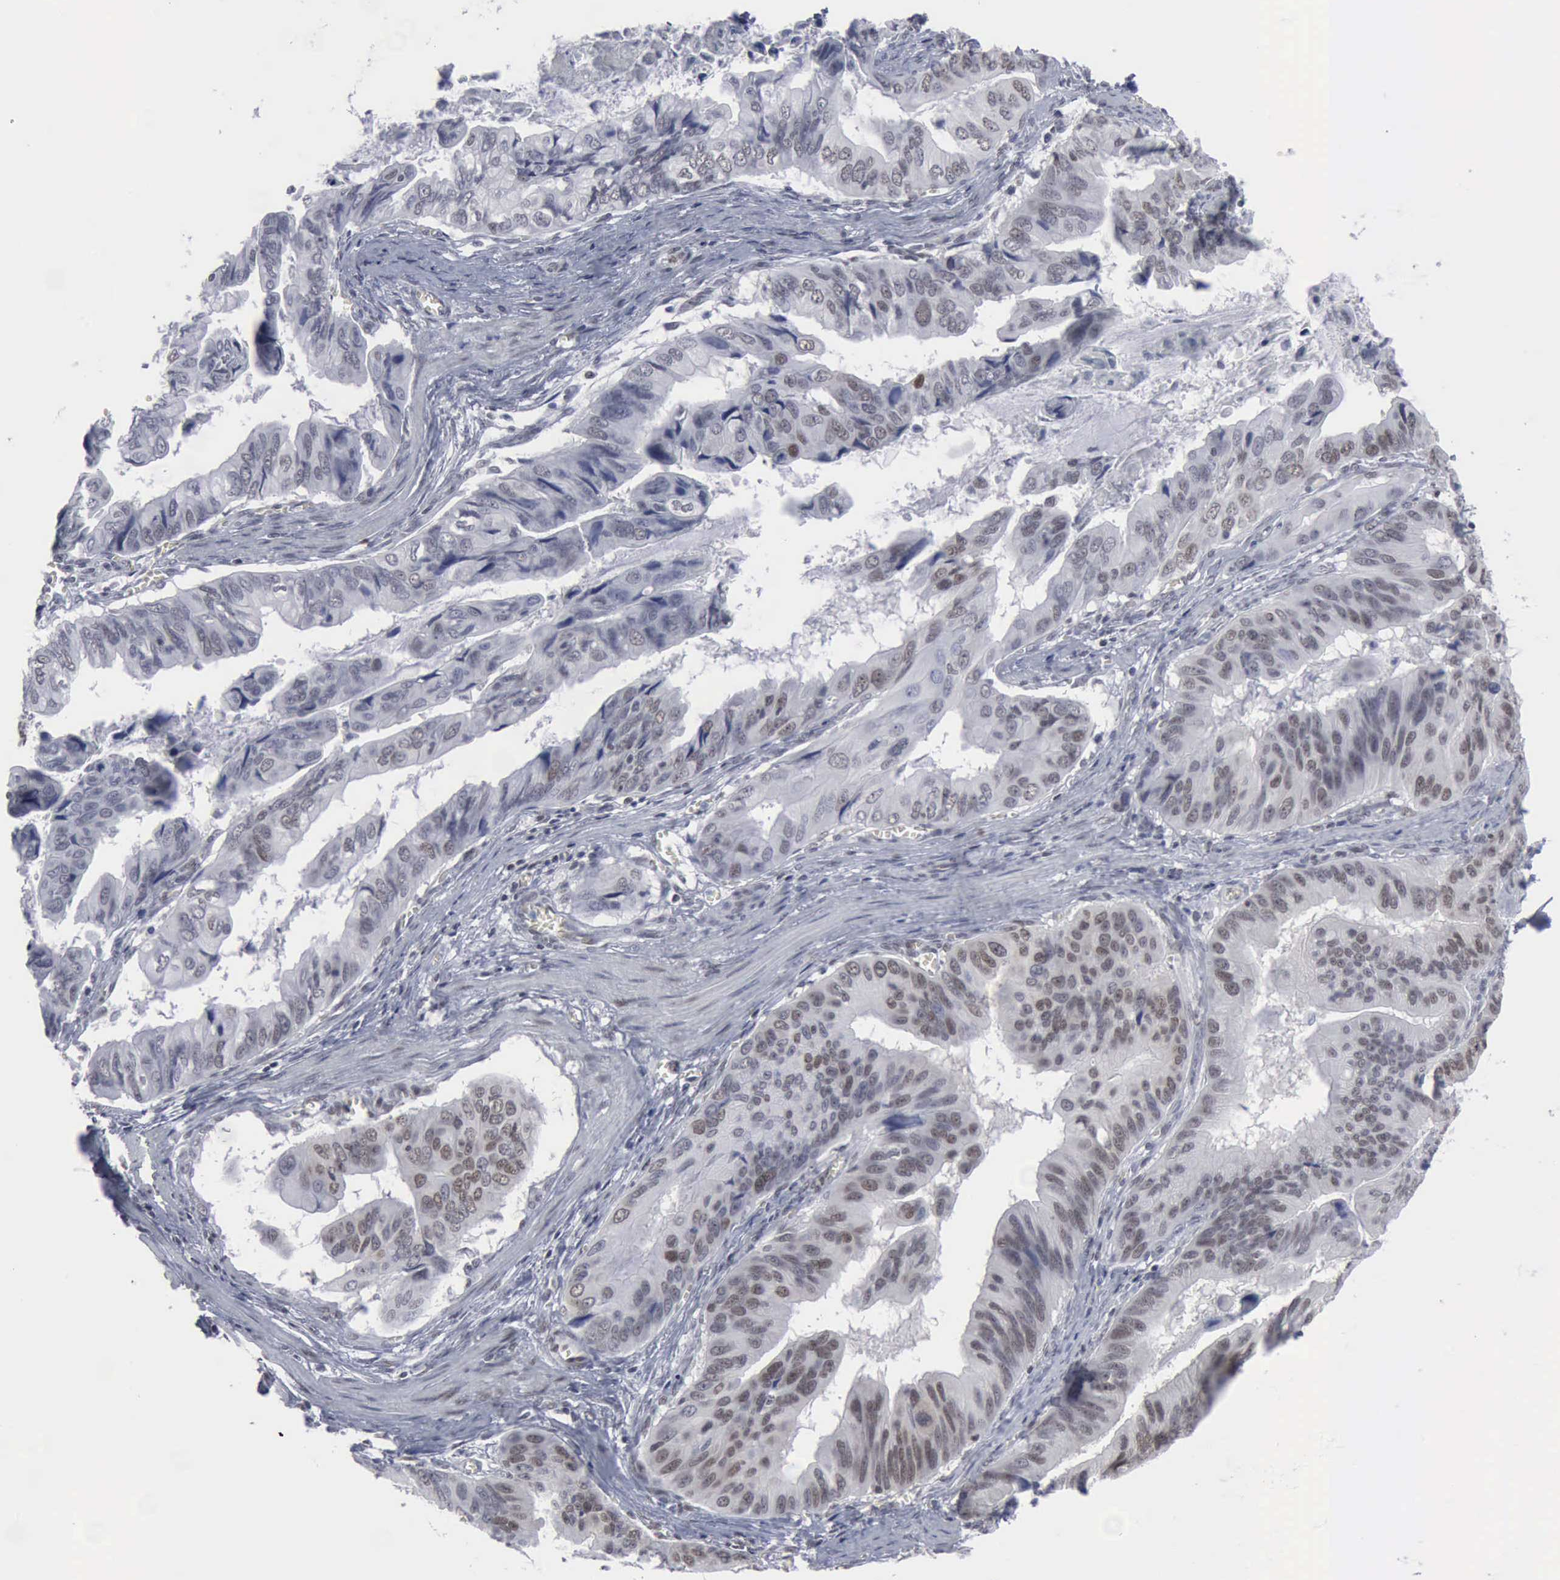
{"staining": {"intensity": "strong", "quantity": "25%-75%", "location": "nuclear"}, "tissue": "stomach cancer", "cell_type": "Tumor cells", "image_type": "cancer", "snomed": [{"axis": "morphology", "description": "Adenocarcinoma, NOS"}, {"axis": "topography", "description": "Stomach, upper"}], "caption": "A histopathology image of human stomach cancer (adenocarcinoma) stained for a protein displays strong nuclear brown staining in tumor cells. (IHC, brightfield microscopy, high magnification).", "gene": "XPA", "patient": {"sex": "male", "age": 80}}